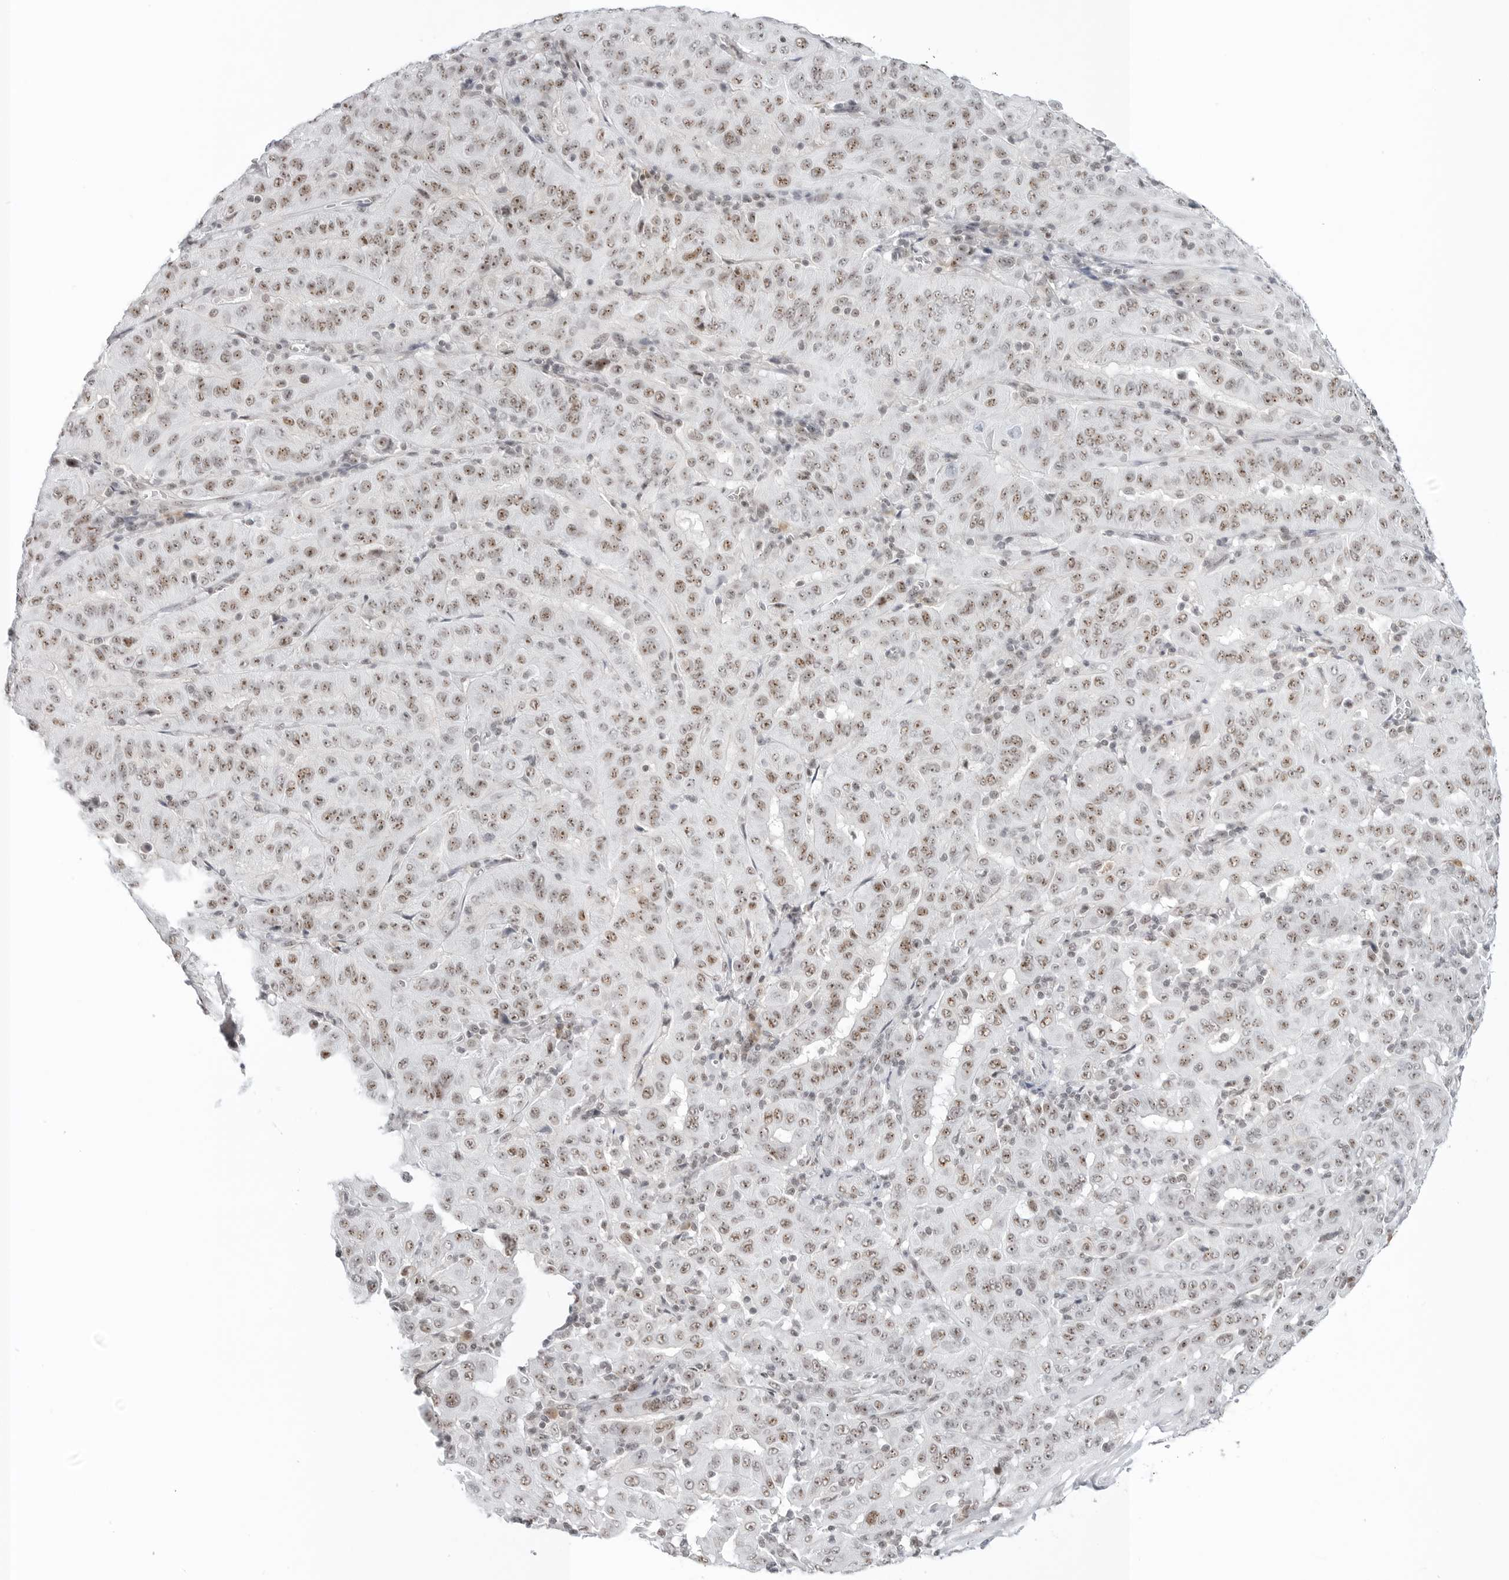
{"staining": {"intensity": "moderate", "quantity": ">75%", "location": "nuclear"}, "tissue": "pancreatic cancer", "cell_type": "Tumor cells", "image_type": "cancer", "snomed": [{"axis": "morphology", "description": "Adenocarcinoma, NOS"}, {"axis": "topography", "description": "Pancreas"}], "caption": "Immunohistochemistry (IHC) histopathology image of pancreatic cancer (adenocarcinoma) stained for a protein (brown), which exhibits medium levels of moderate nuclear positivity in approximately >75% of tumor cells.", "gene": "WRAP53", "patient": {"sex": "male", "age": 63}}